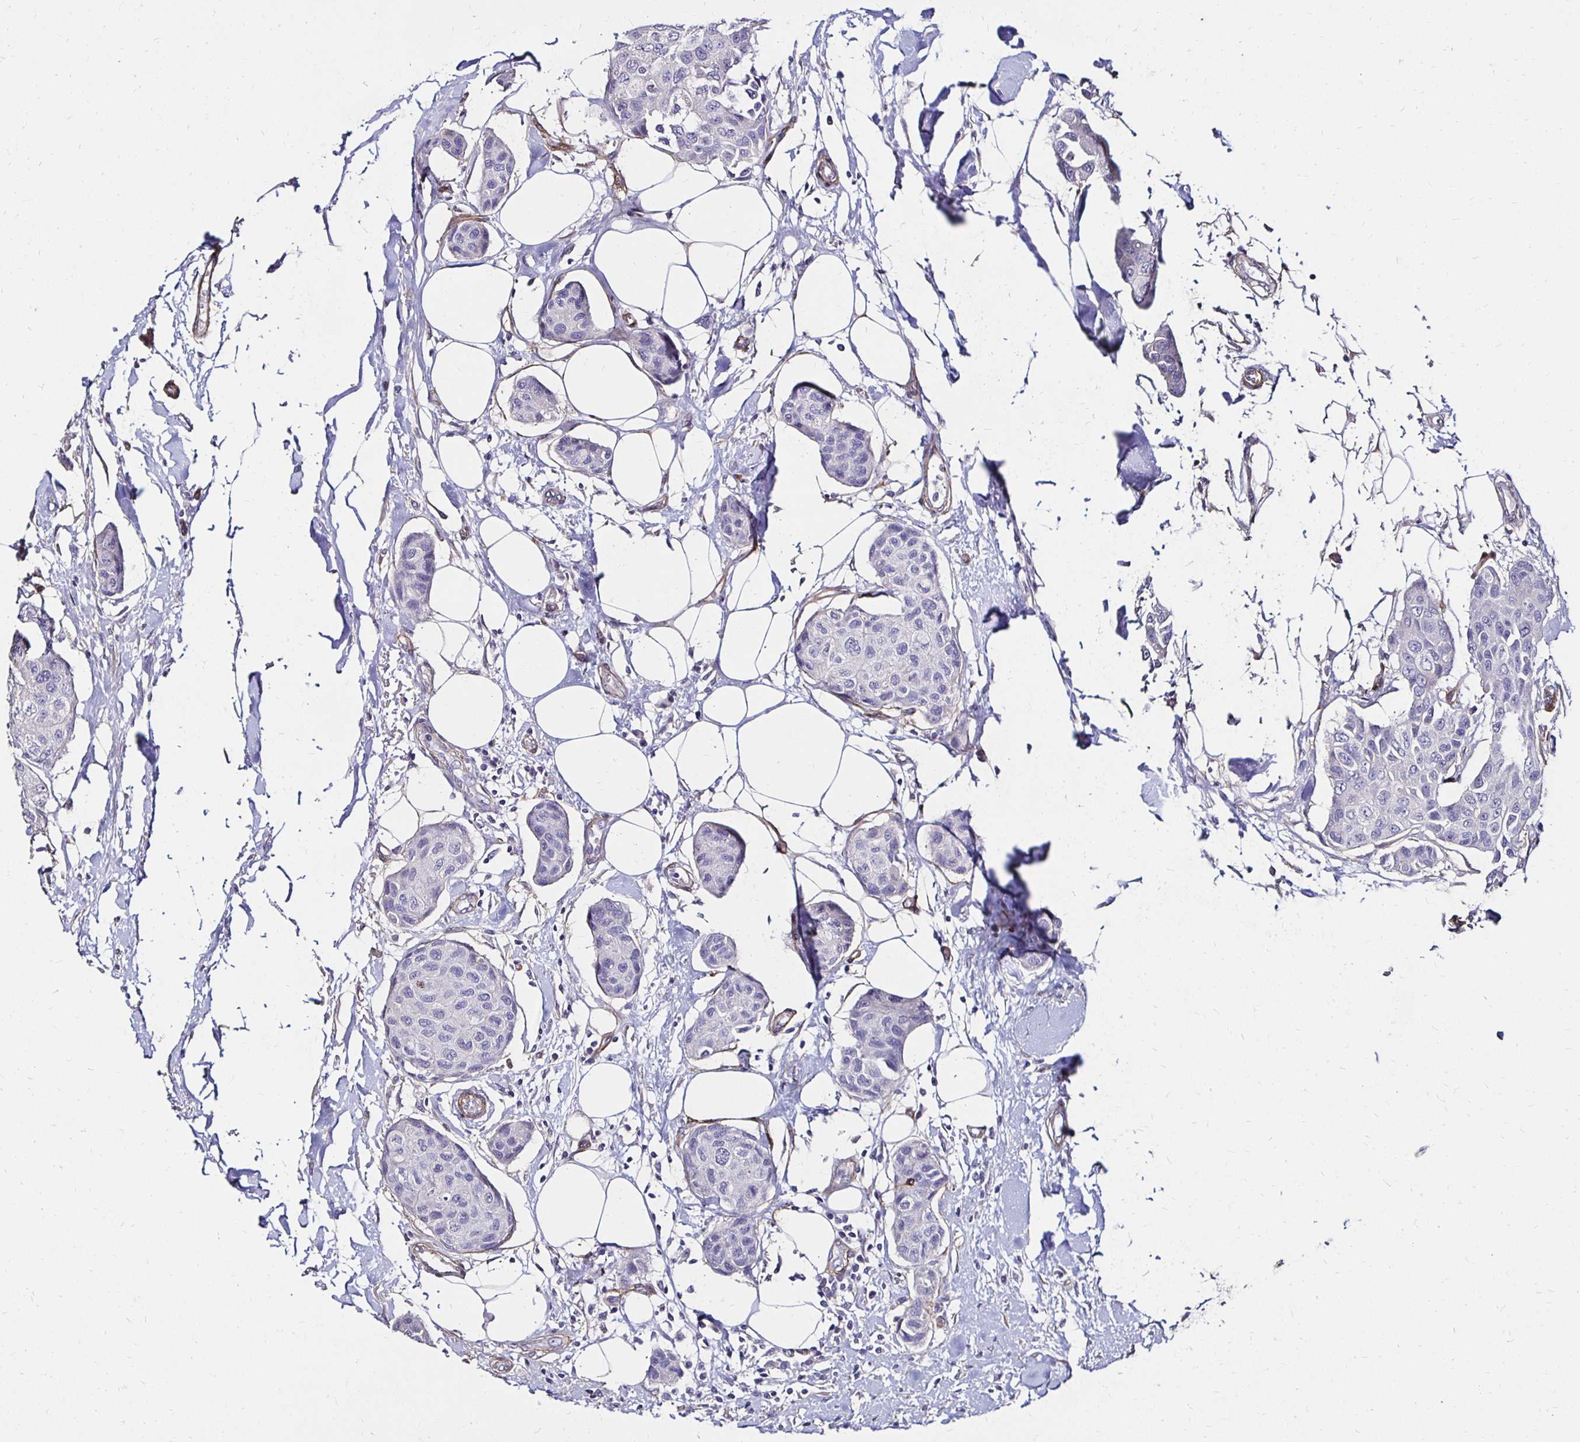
{"staining": {"intensity": "negative", "quantity": "none", "location": "none"}, "tissue": "breast cancer", "cell_type": "Tumor cells", "image_type": "cancer", "snomed": [{"axis": "morphology", "description": "Duct carcinoma"}, {"axis": "topography", "description": "Breast"}, {"axis": "topography", "description": "Lymph node"}], "caption": "DAB (3,3'-diaminobenzidine) immunohistochemical staining of human breast cancer (infiltrating ductal carcinoma) displays no significant positivity in tumor cells. The staining is performed using DAB brown chromogen with nuclei counter-stained in using hematoxylin.", "gene": "ITGB1", "patient": {"sex": "female", "age": 80}}